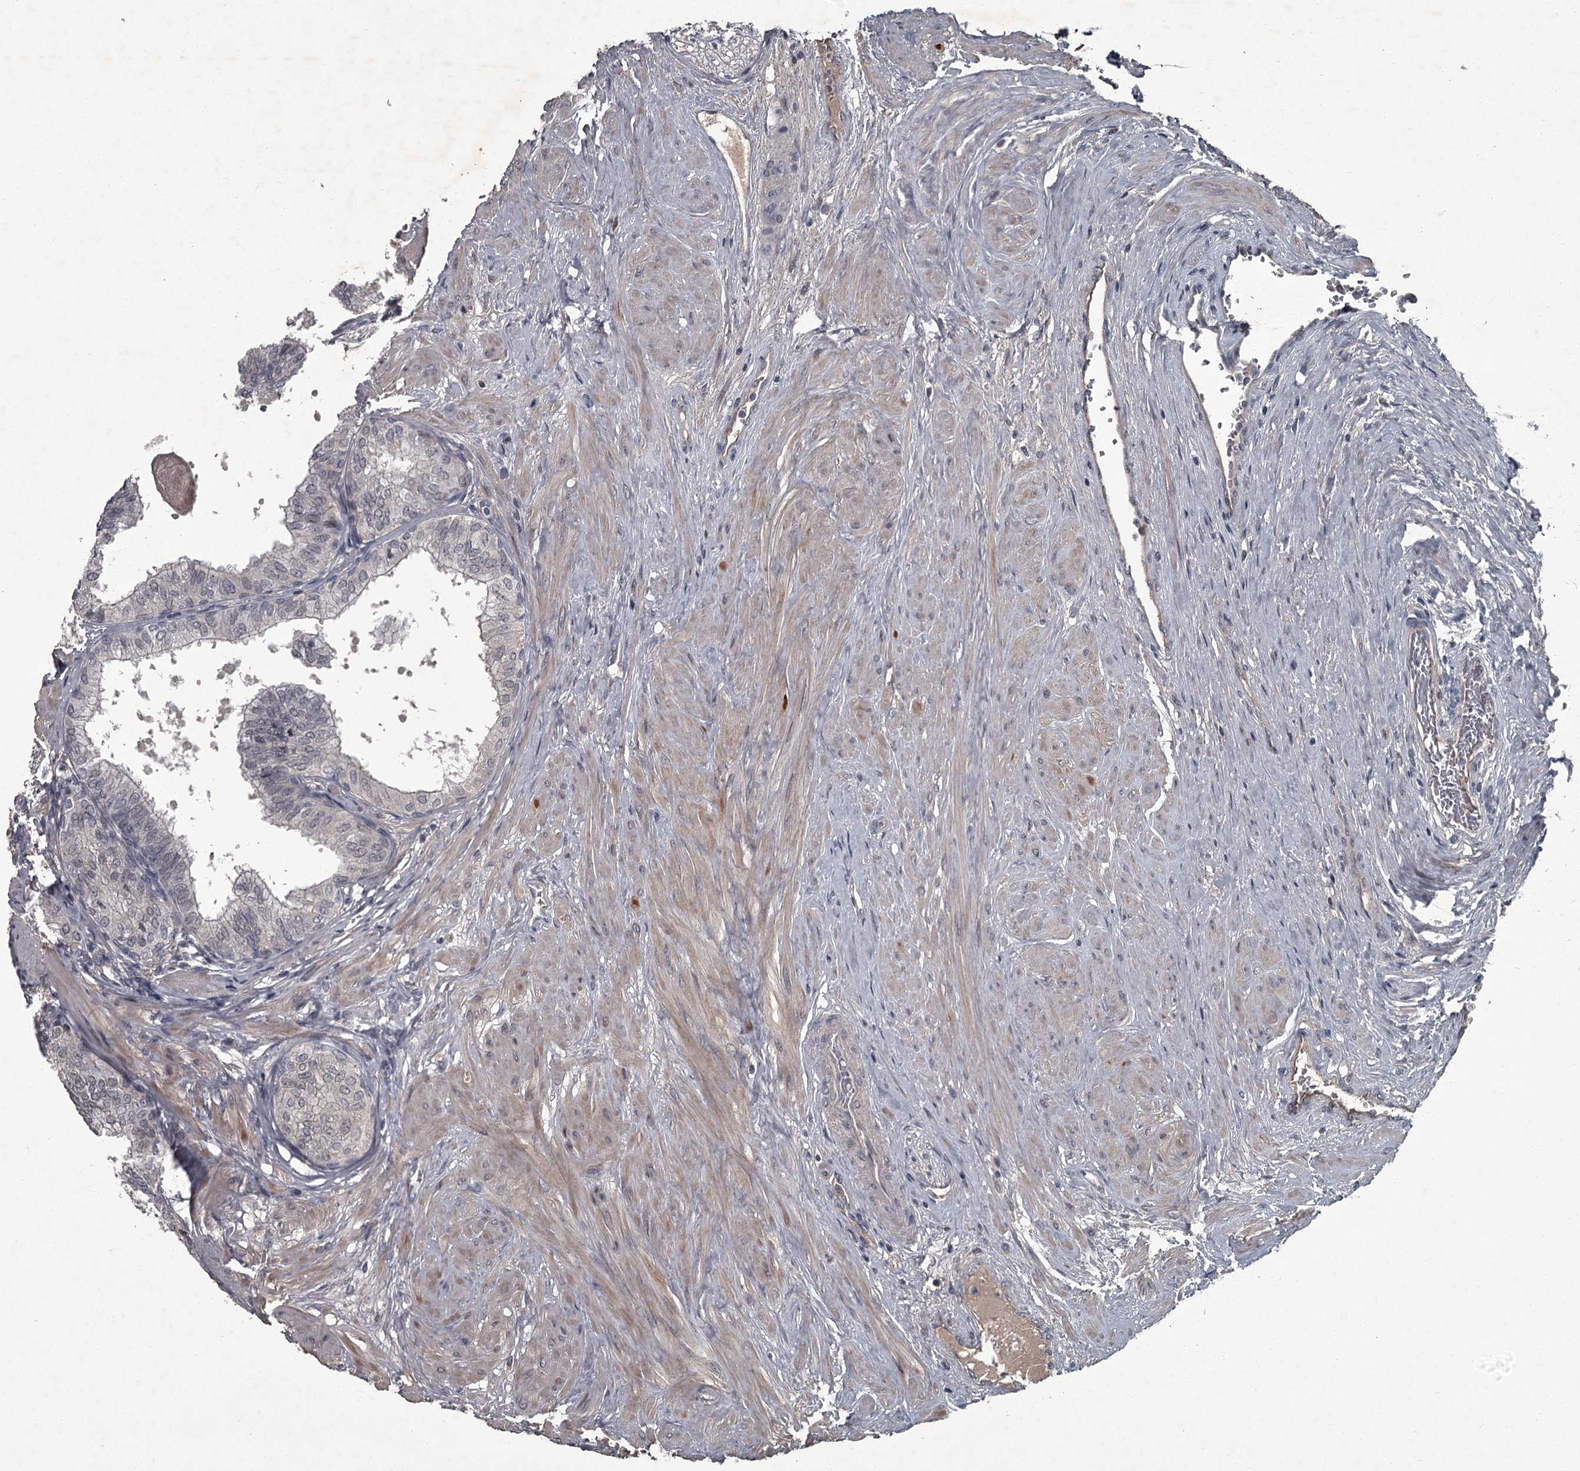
{"staining": {"intensity": "negative", "quantity": "none", "location": "none"}, "tissue": "prostate", "cell_type": "Glandular cells", "image_type": "normal", "snomed": [{"axis": "morphology", "description": "Normal tissue, NOS"}, {"axis": "topography", "description": "Prostate"}], "caption": "An immunohistochemistry histopathology image of unremarkable prostate is shown. There is no staining in glandular cells of prostate. The staining is performed using DAB (3,3'-diaminobenzidine) brown chromogen with nuclei counter-stained in using hematoxylin.", "gene": "FLVCR2", "patient": {"sex": "male", "age": 60}}